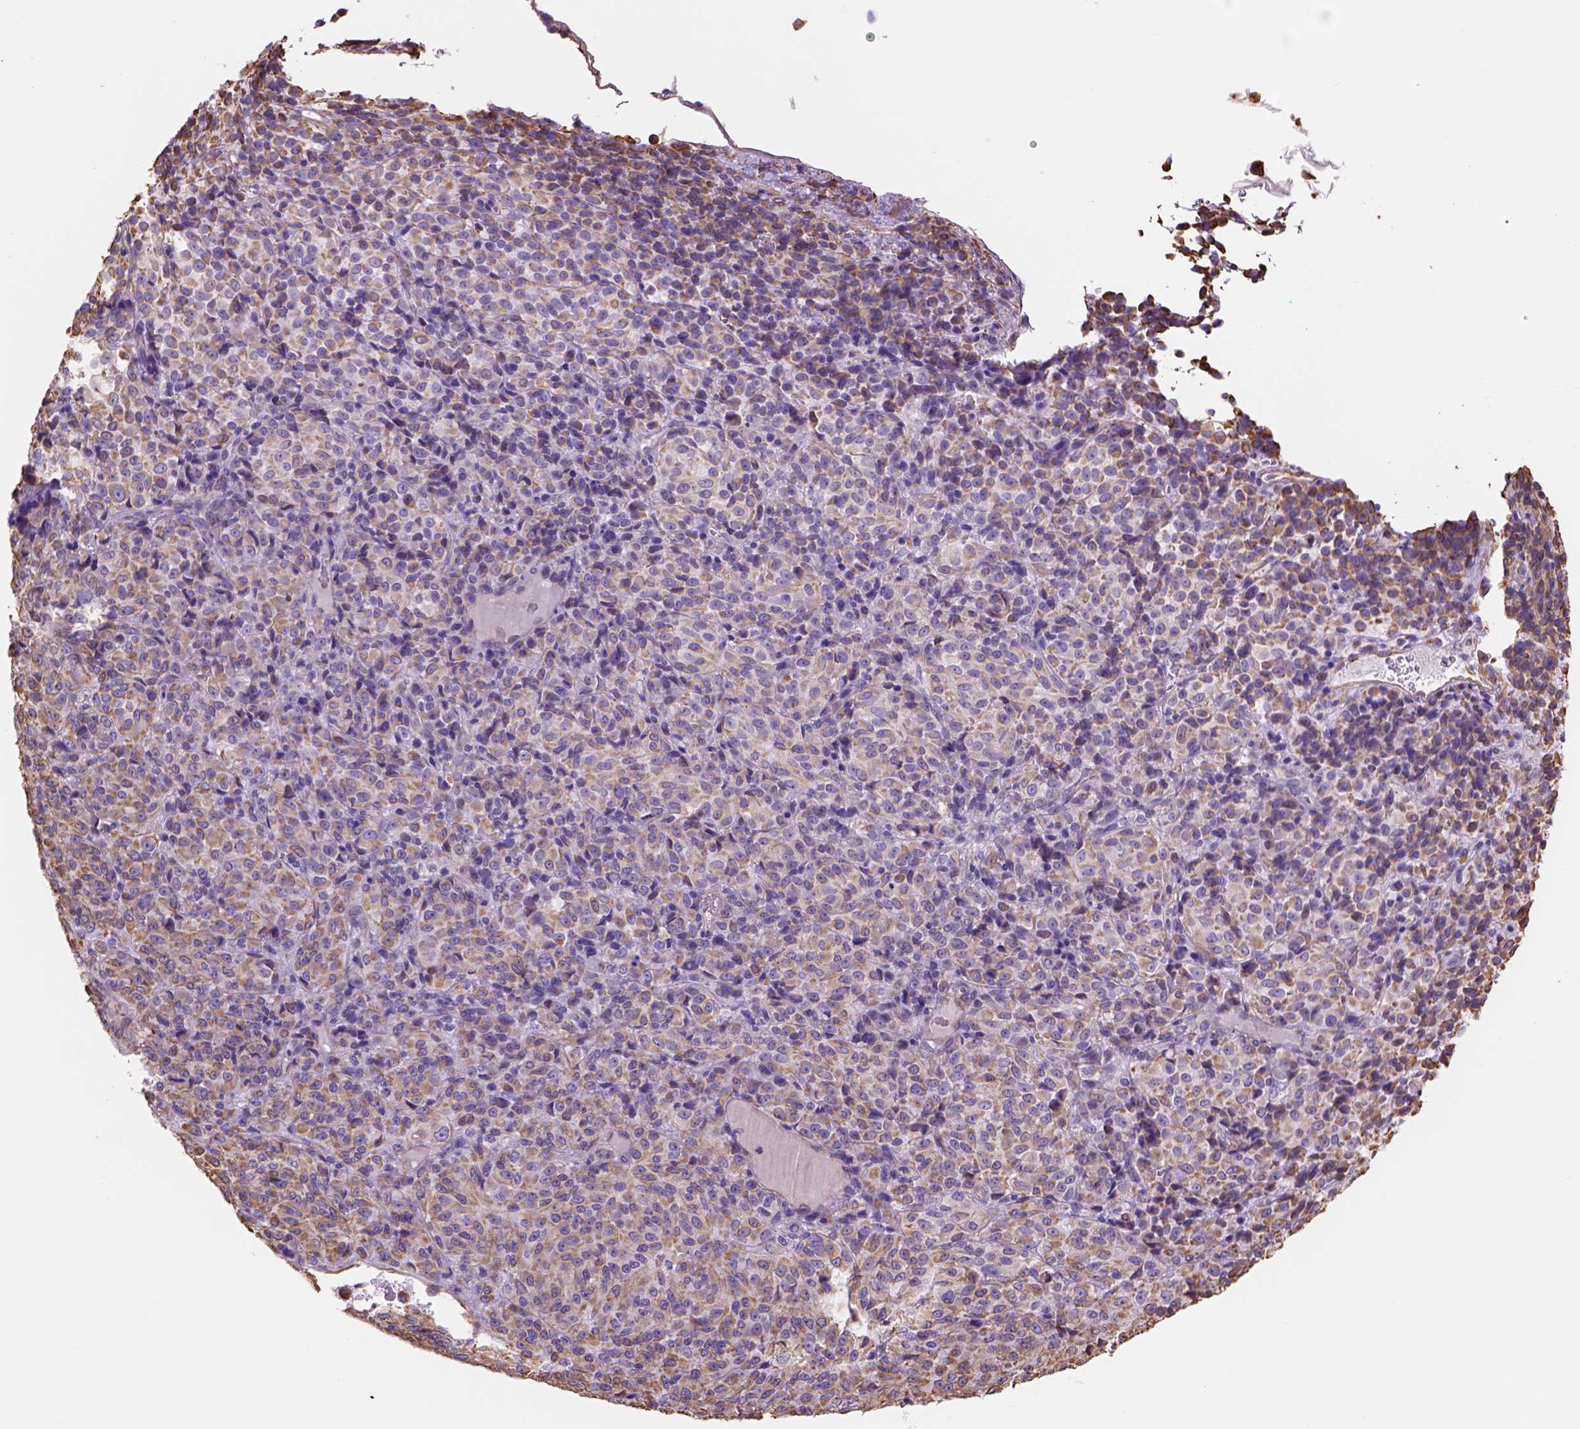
{"staining": {"intensity": "moderate", "quantity": ">75%", "location": "cytoplasmic/membranous"}, "tissue": "melanoma", "cell_type": "Tumor cells", "image_type": "cancer", "snomed": [{"axis": "morphology", "description": "Malignant melanoma, Metastatic site"}, {"axis": "topography", "description": "Brain"}], "caption": "Immunohistochemistry (IHC) image of malignant melanoma (metastatic site) stained for a protein (brown), which shows medium levels of moderate cytoplasmic/membranous positivity in approximately >75% of tumor cells.", "gene": "ZZZ3", "patient": {"sex": "female", "age": 56}}